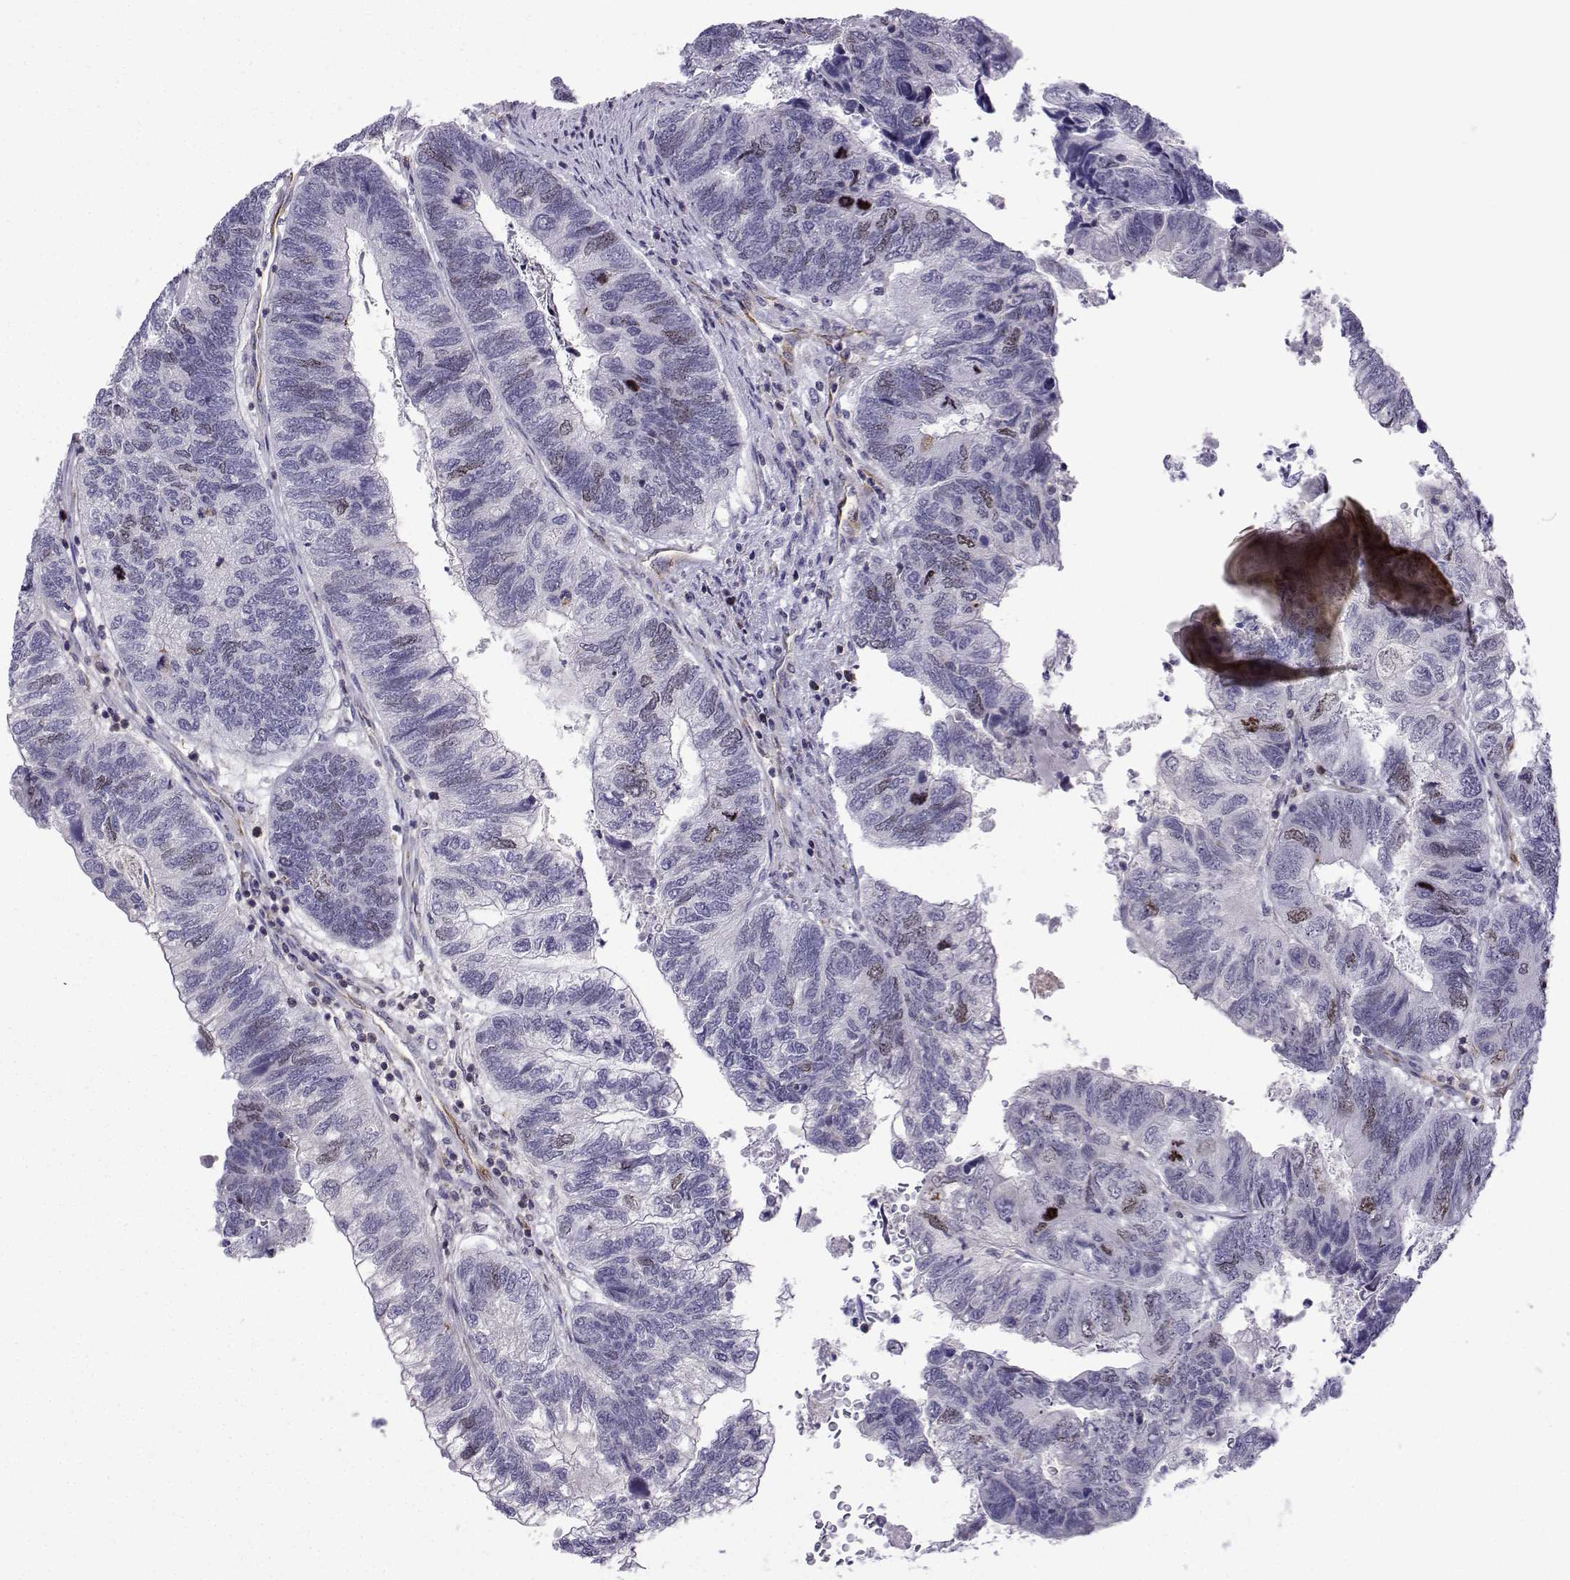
{"staining": {"intensity": "moderate", "quantity": "<25%", "location": "nuclear"}, "tissue": "colorectal cancer", "cell_type": "Tumor cells", "image_type": "cancer", "snomed": [{"axis": "morphology", "description": "Adenocarcinoma, NOS"}, {"axis": "topography", "description": "Colon"}], "caption": "Protein positivity by immunohistochemistry reveals moderate nuclear positivity in about <25% of tumor cells in colorectal adenocarcinoma.", "gene": "INCENP", "patient": {"sex": "female", "age": 67}}